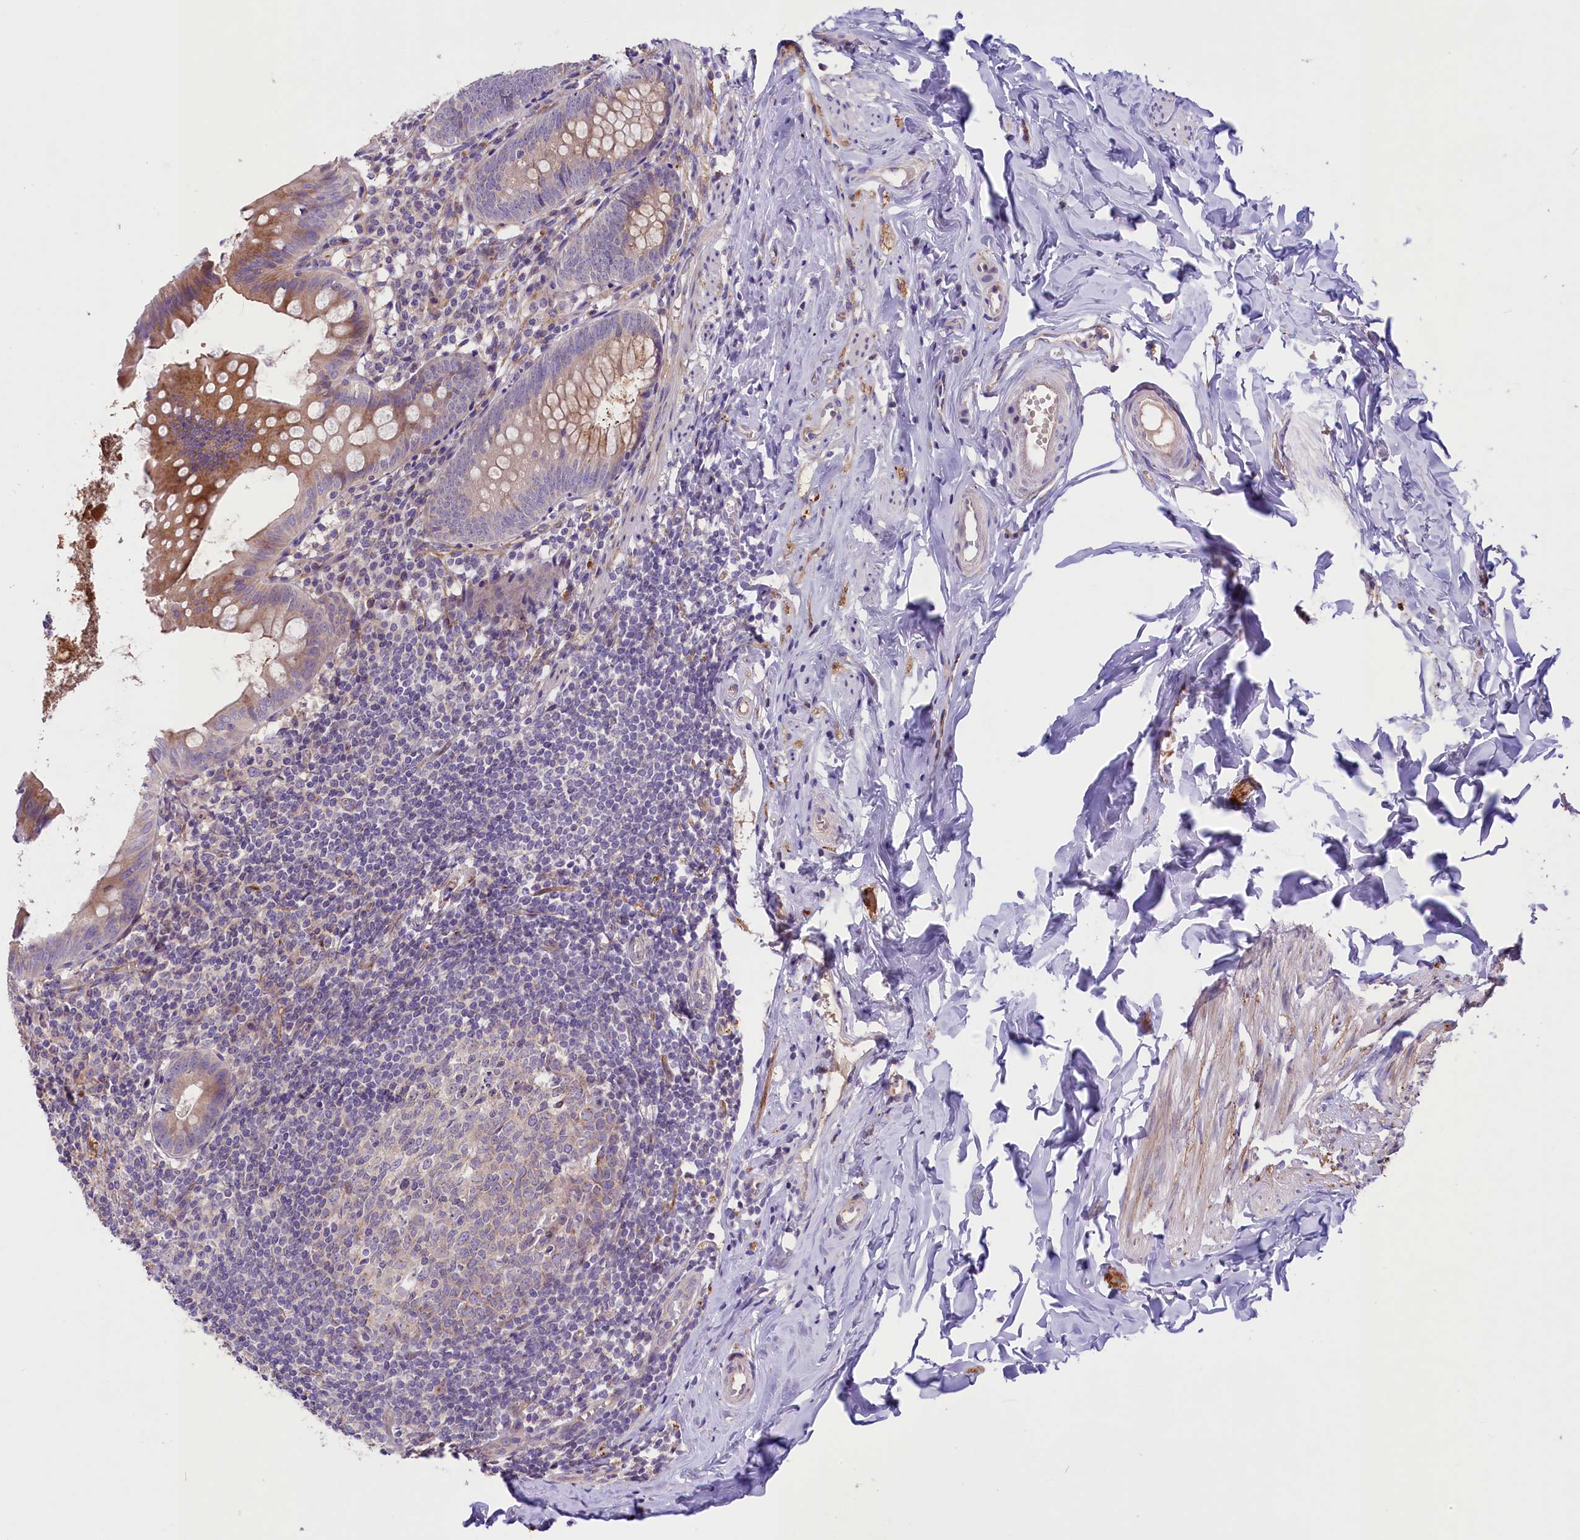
{"staining": {"intensity": "moderate", "quantity": ">75%", "location": "cytoplasmic/membranous"}, "tissue": "appendix", "cell_type": "Glandular cells", "image_type": "normal", "snomed": [{"axis": "morphology", "description": "Normal tissue, NOS"}, {"axis": "topography", "description": "Appendix"}], "caption": "Immunohistochemical staining of unremarkable human appendix exhibits moderate cytoplasmic/membranous protein expression in about >75% of glandular cells.", "gene": "CD99L2", "patient": {"sex": "female", "age": 51}}